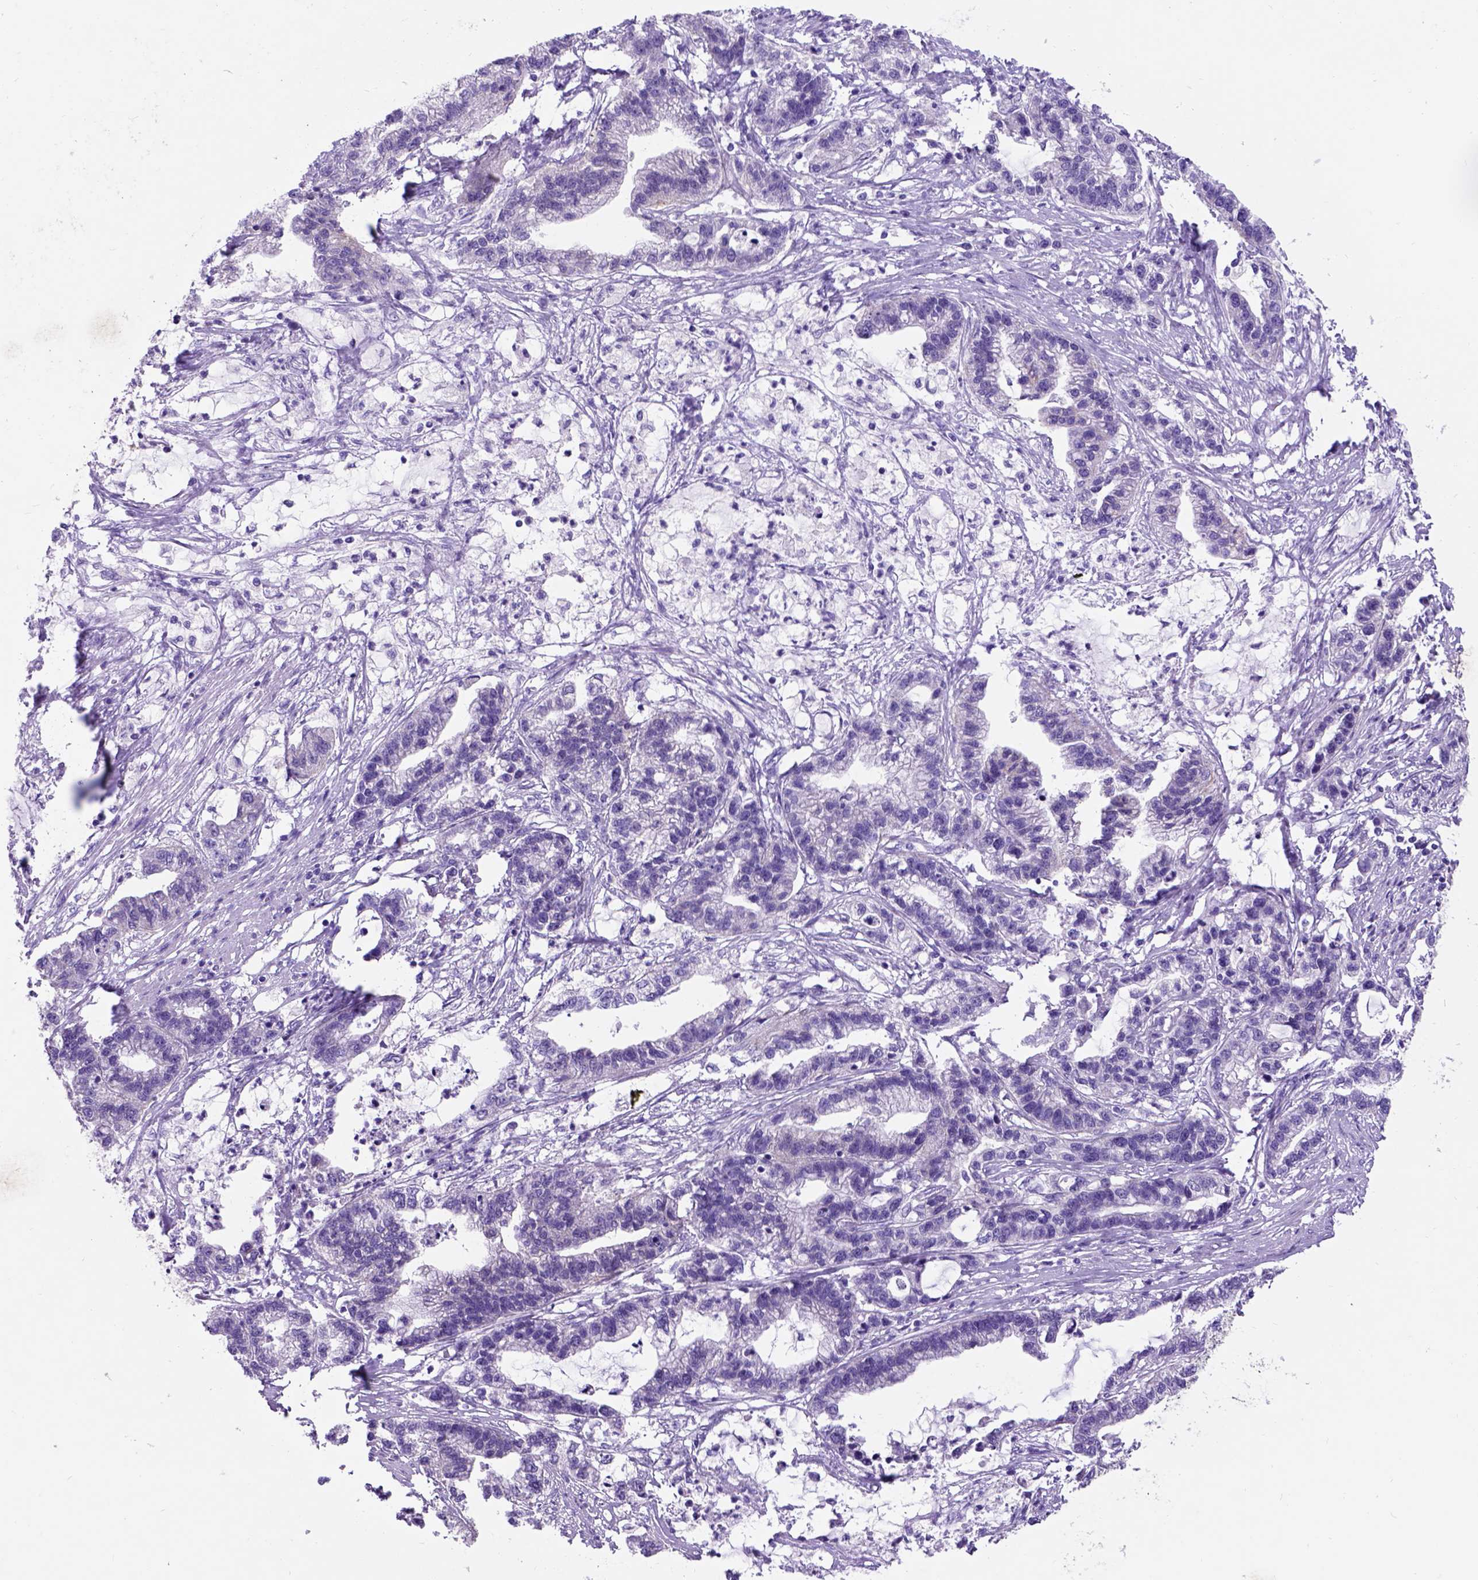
{"staining": {"intensity": "negative", "quantity": "none", "location": "none"}, "tissue": "stomach cancer", "cell_type": "Tumor cells", "image_type": "cancer", "snomed": [{"axis": "morphology", "description": "Adenocarcinoma, NOS"}, {"axis": "topography", "description": "Stomach"}], "caption": "DAB (3,3'-diaminobenzidine) immunohistochemical staining of stomach cancer (adenocarcinoma) reveals no significant staining in tumor cells.", "gene": "EGFR", "patient": {"sex": "male", "age": 83}}